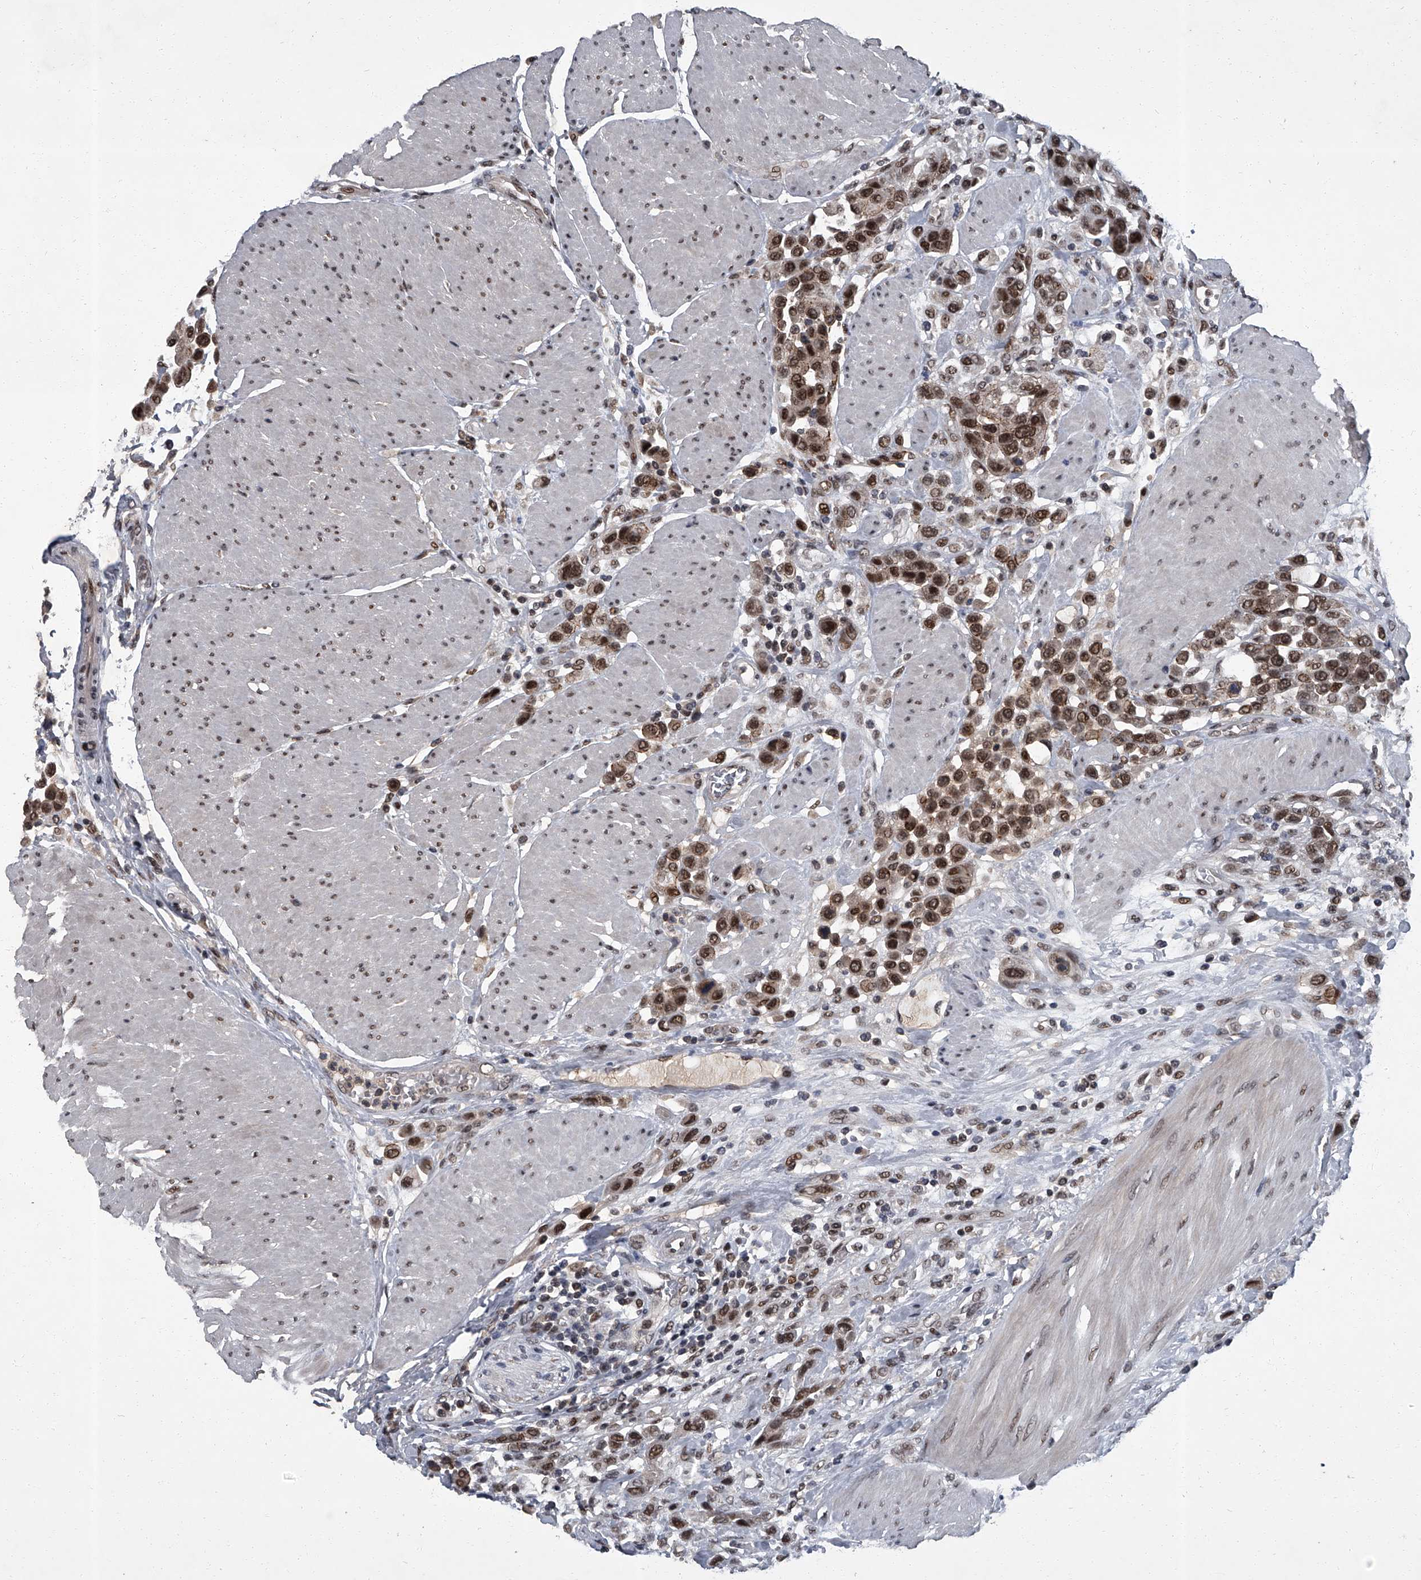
{"staining": {"intensity": "strong", "quantity": ">75%", "location": "nuclear"}, "tissue": "urothelial cancer", "cell_type": "Tumor cells", "image_type": "cancer", "snomed": [{"axis": "morphology", "description": "Urothelial carcinoma, High grade"}, {"axis": "topography", "description": "Urinary bladder"}], "caption": "Urothelial cancer tissue displays strong nuclear positivity in approximately >75% of tumor cells, visualized by immunohistochemistry. The protein of interest is stained brown, and the nuclei are stained in blue (DAB (3,3'-diaminobenzidine) IHC with brightfield microscopy, high magnification).", "gene": "ZNF518B", "patient": {"sex": "male", "age": 50}}